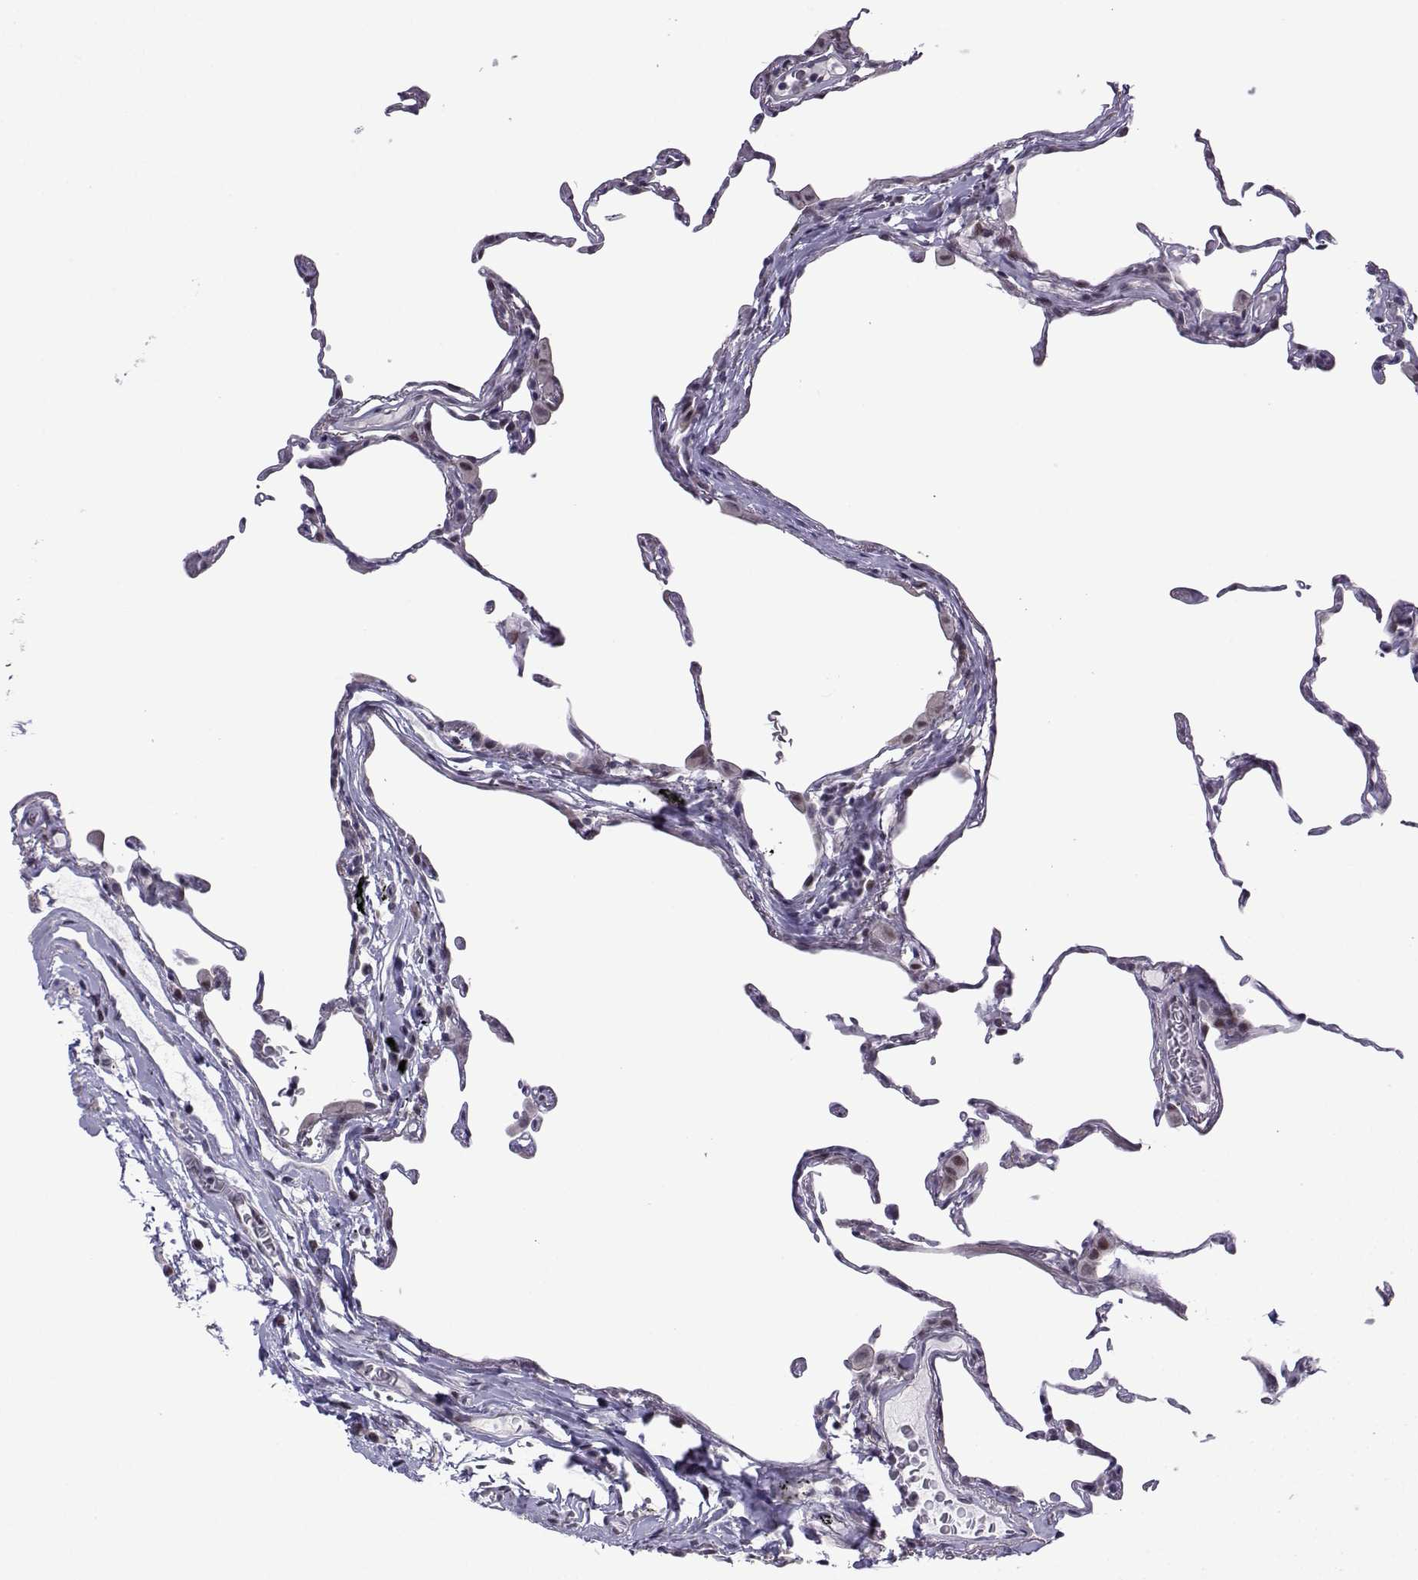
{"staining": {"intensity": "moderate", "quantity": "<25%", "location": "nuclear"}, "tissue": "lung", "cell_type": "Alveolar cells", "image_type": "normal", "snomed": [{"axis": "morphology", "description": "Normal tissue, NOS"}, {"axis": "topography", "description": "Lung"}], "caption": "Immunohistochemistry (IHC) of normal lung shows low levels of moderate nuclear staining in about <25% of alveolar cells.", "gene": "FGF3", "patient": {"sex": "female", "age": 57}}